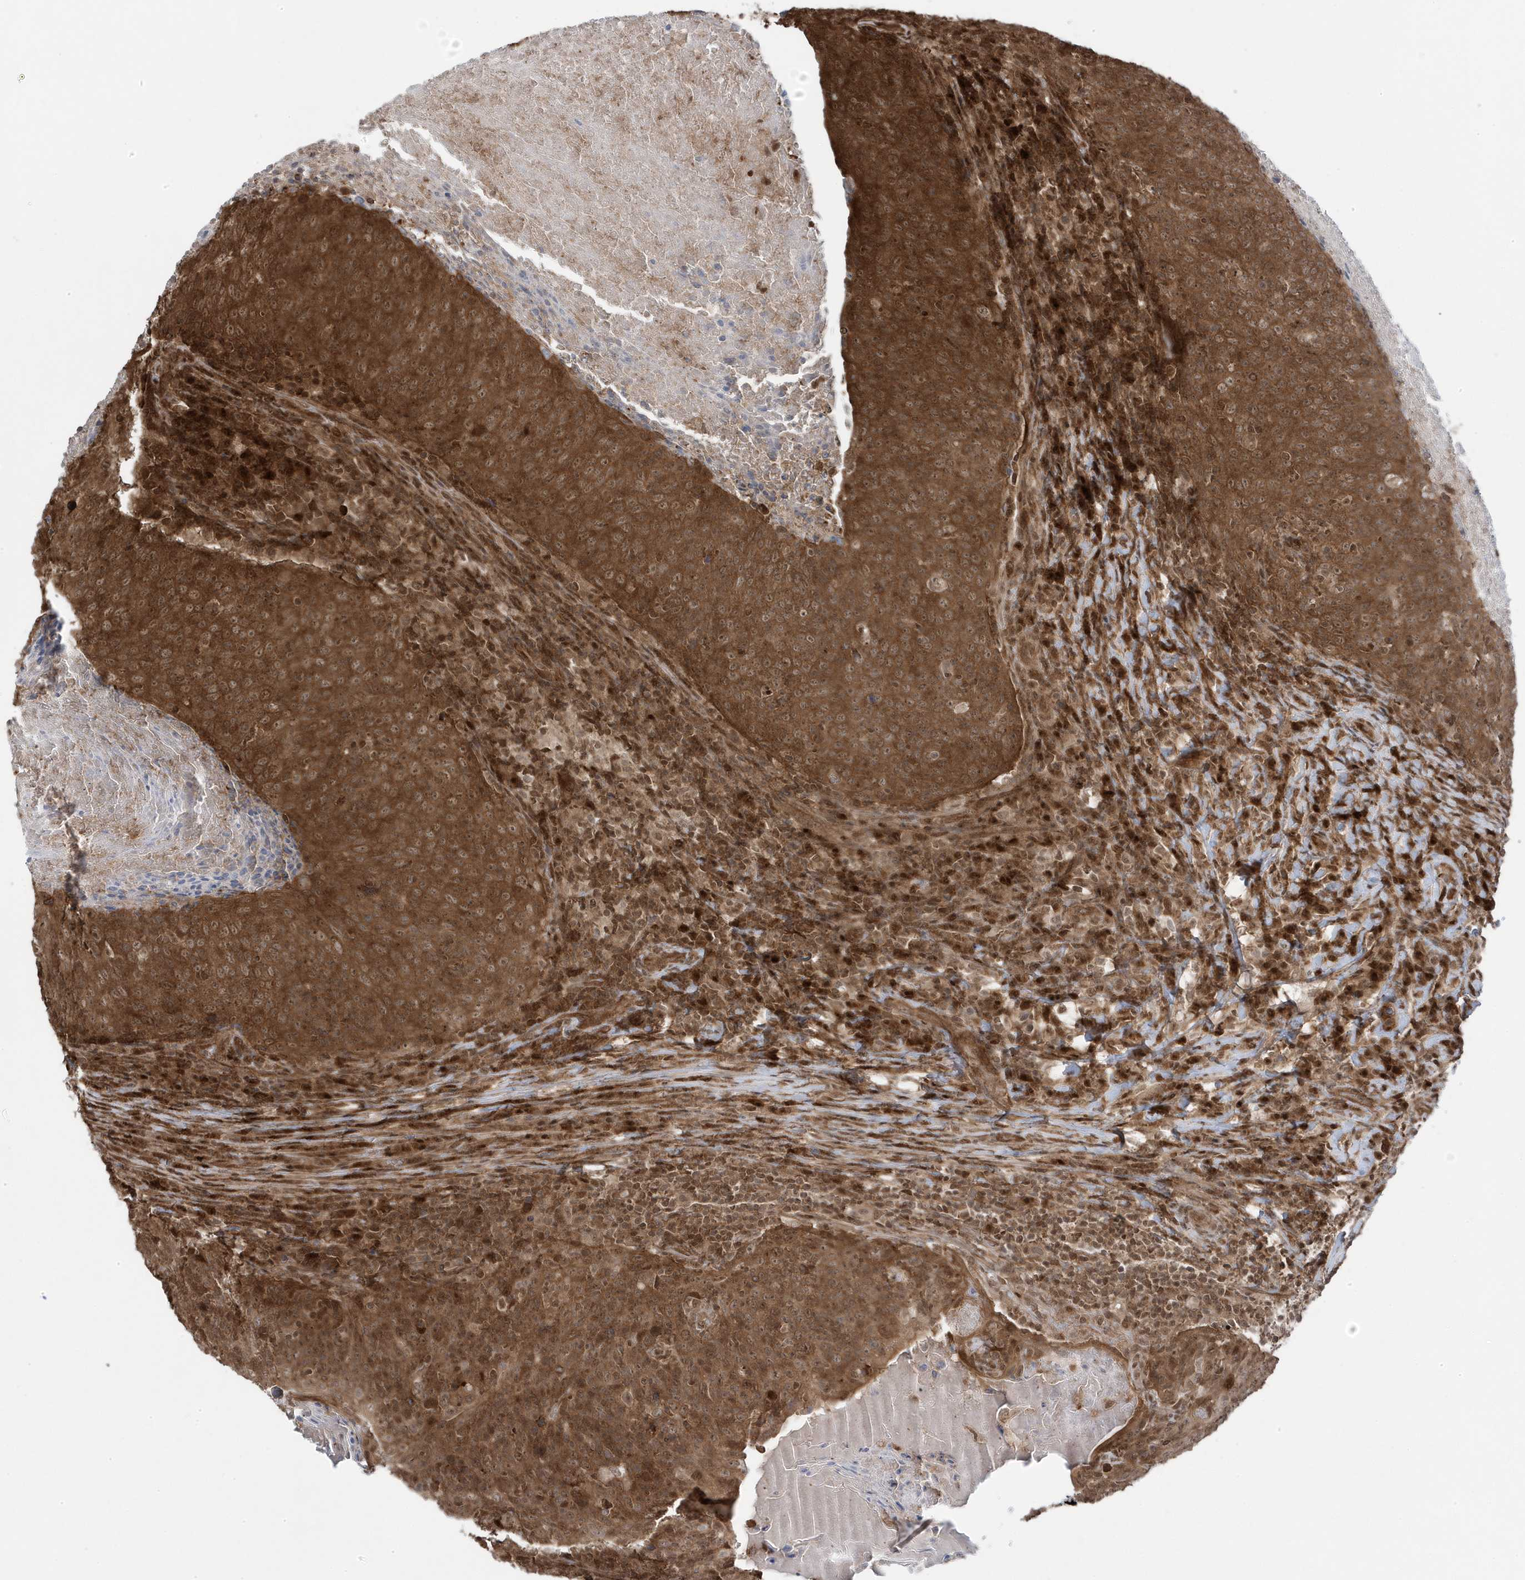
{"staining": {"intensity": "strong", "quantity": ">75%", "location": "cytoplasmic/membranous,nuclear"}, "tissue": "head and neck cancer", "cell_type": "Tumor cells", "image_type": "cancer", "snomed": [{"axis": "morphology", "description": "Squamous cell carcinoma, NOS"}, {"axis": "morphology", "description": "Squamous cell carcinoma, metastatic, NOS"}, {"axis": "topography", "description": "Lymph node"}, {"axis": "topography", "description": "Head-Neck"}], "caption": "Protein staining of head and neck squamous cell carcinoma tissue reveals strong cytoplasmic/membranous and nuclear positivity in approximately >75% of tumor cells. The protein of interest is stained brown, and the nuclei are stained in blue (DAB (3,3'-diaminobenzidine) IHC with brightfield microscopy, high magnification).", "gene": "MAPK1IP1L", "patient": {"sex": "male", "age": 62}}